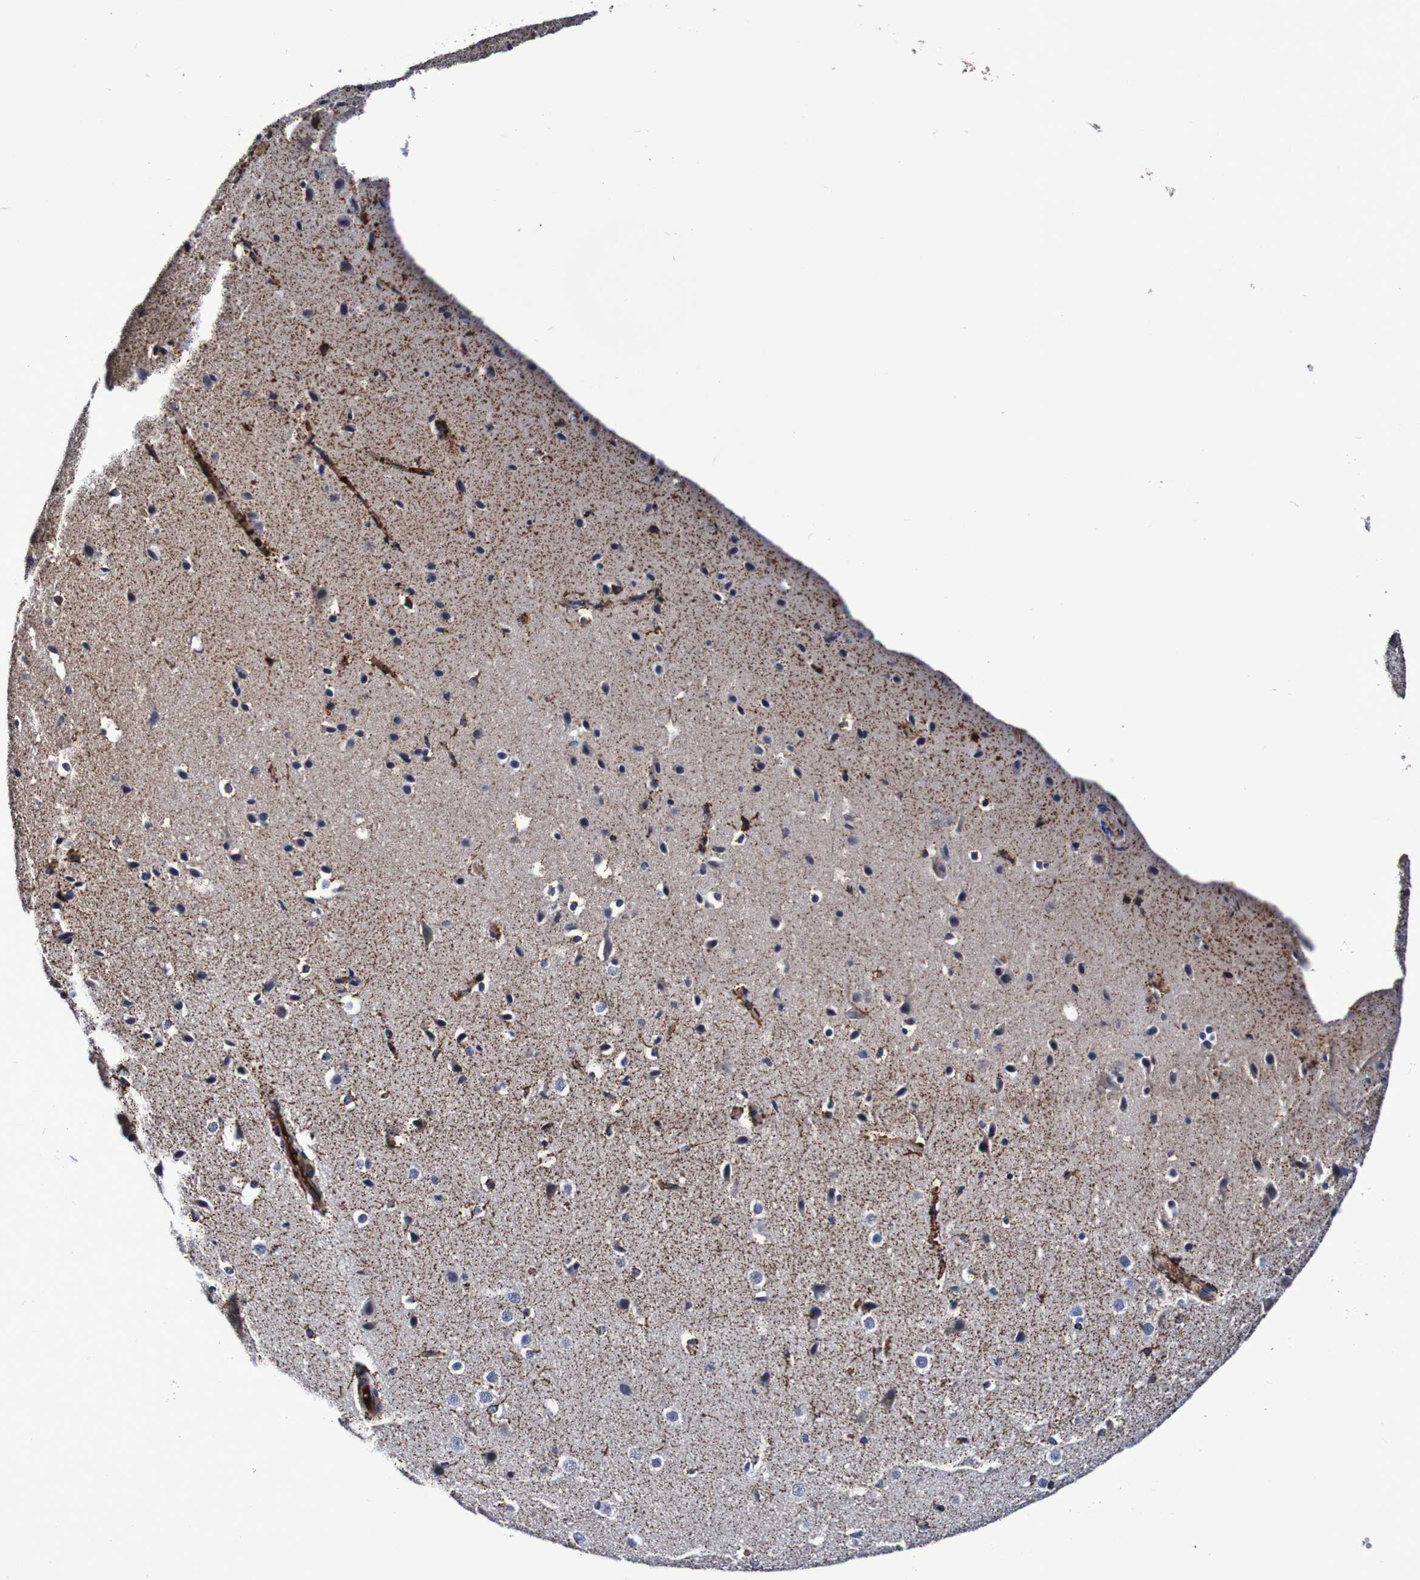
{"staining": {"intensity": "moderate", "quantity": ">75%", "location": "cytoplasmic/membranous"}, "tissue": "cerebral cortex", "cell_type": "Endothelial cells", "image_type": "normal", "snomed": [{"axis": "morphology", "description": "Normal tissue, NOS"}, {"axis": "morphology", "description": "Developmental malformation"}, {"axis": "topography", "description": "Cerebral cortex"}], "caption": "Cerebral cortex stained with a protein marker displays moderate staining in endothelial cells.", "gene": "WNT4", "patient": {"sex": "female", "age": 30}}